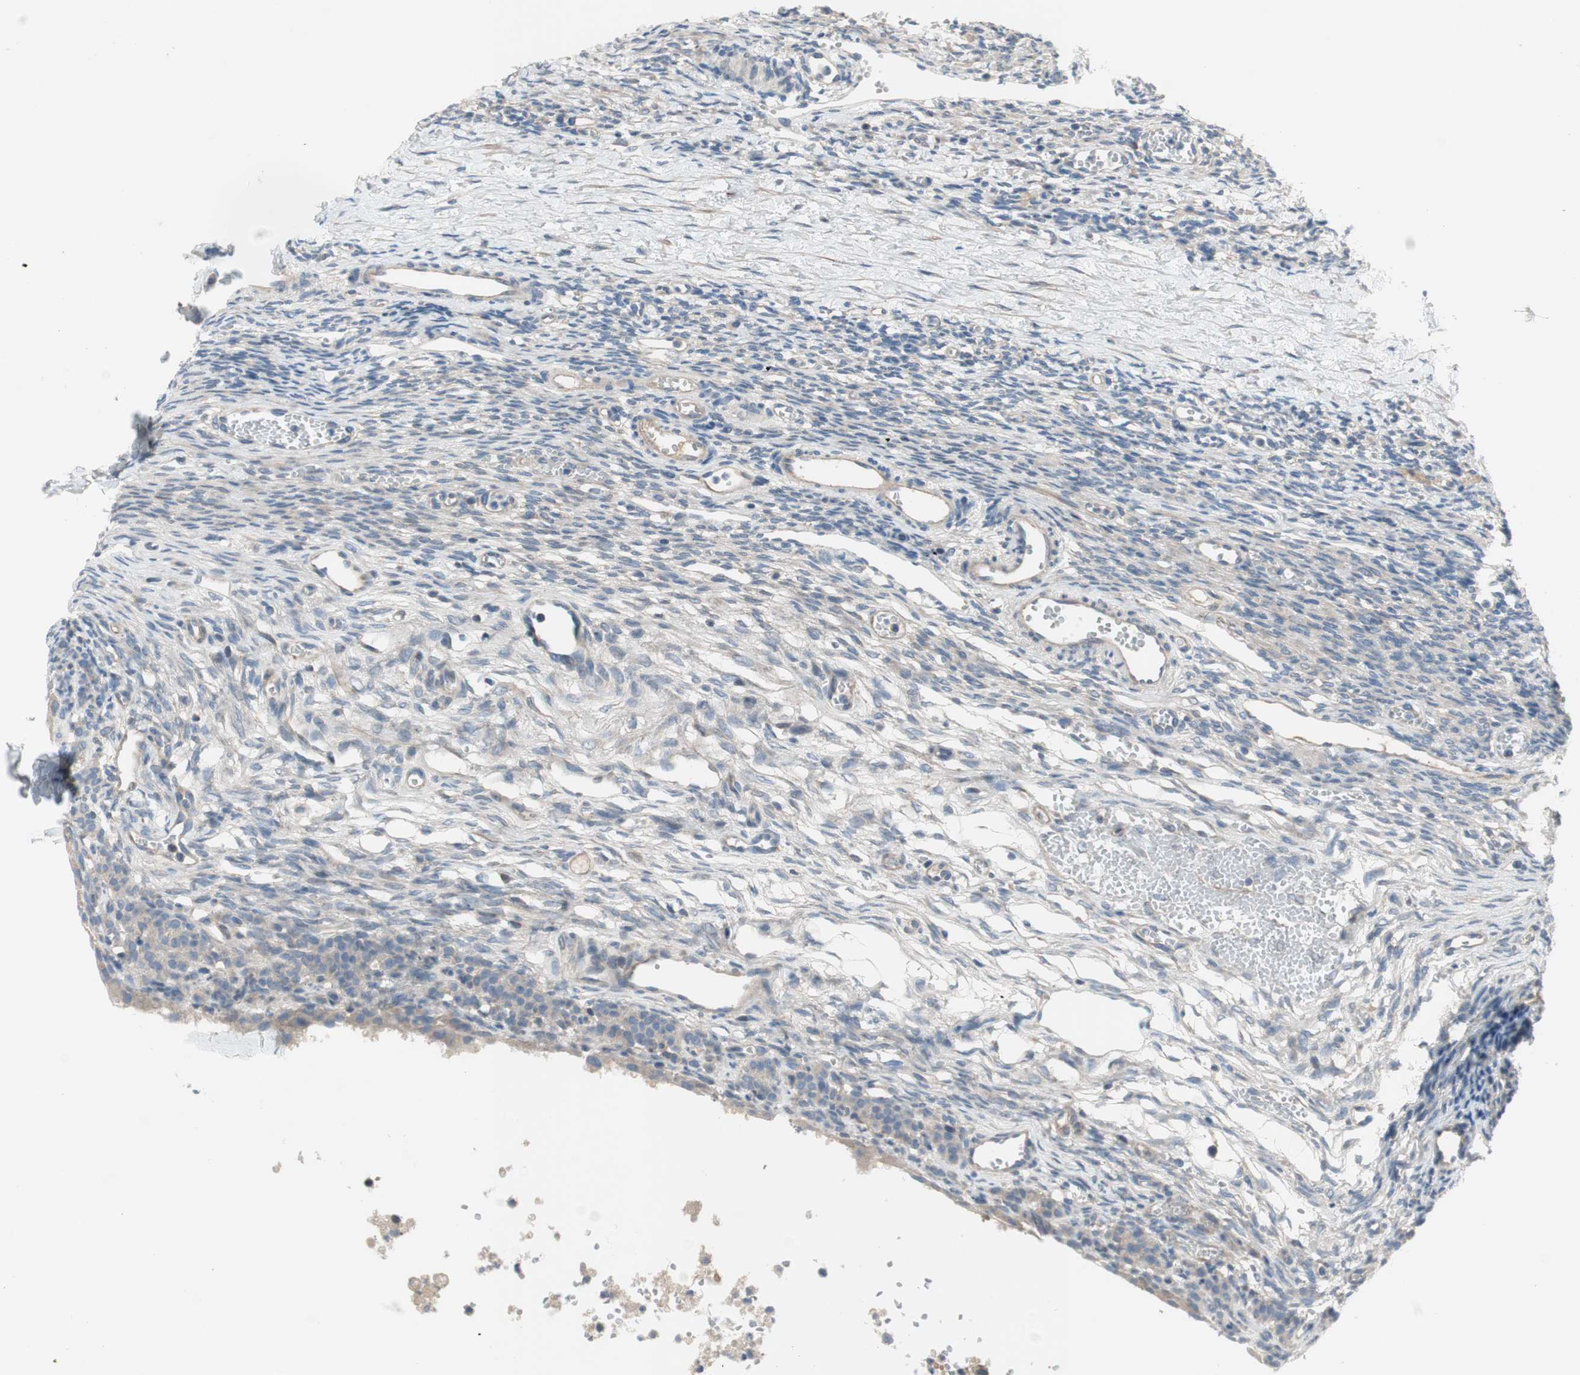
{"staining": {"intensity": "negative", "quantity": "none", "location": "none"}, "tissue": "ovary", "cell_type": "Follicle cells", "image_type": "normal", "snomed": [{"axis": "morphology", "description": "Normal tissue, NOS"}, {"axis": "topography", "description": "Ovary"}], "caption": "Immunohistochemistry photomicrograph of unremarkable ovary: human ovary stained with DAB (3,3'-diaminobenzidine) demonstrates no significant protein staining in follicle cells. (DAB immunohistochemistry, high magnification).", "gene": "TACR3", "patient": {"sex": "female", "age": 33}}